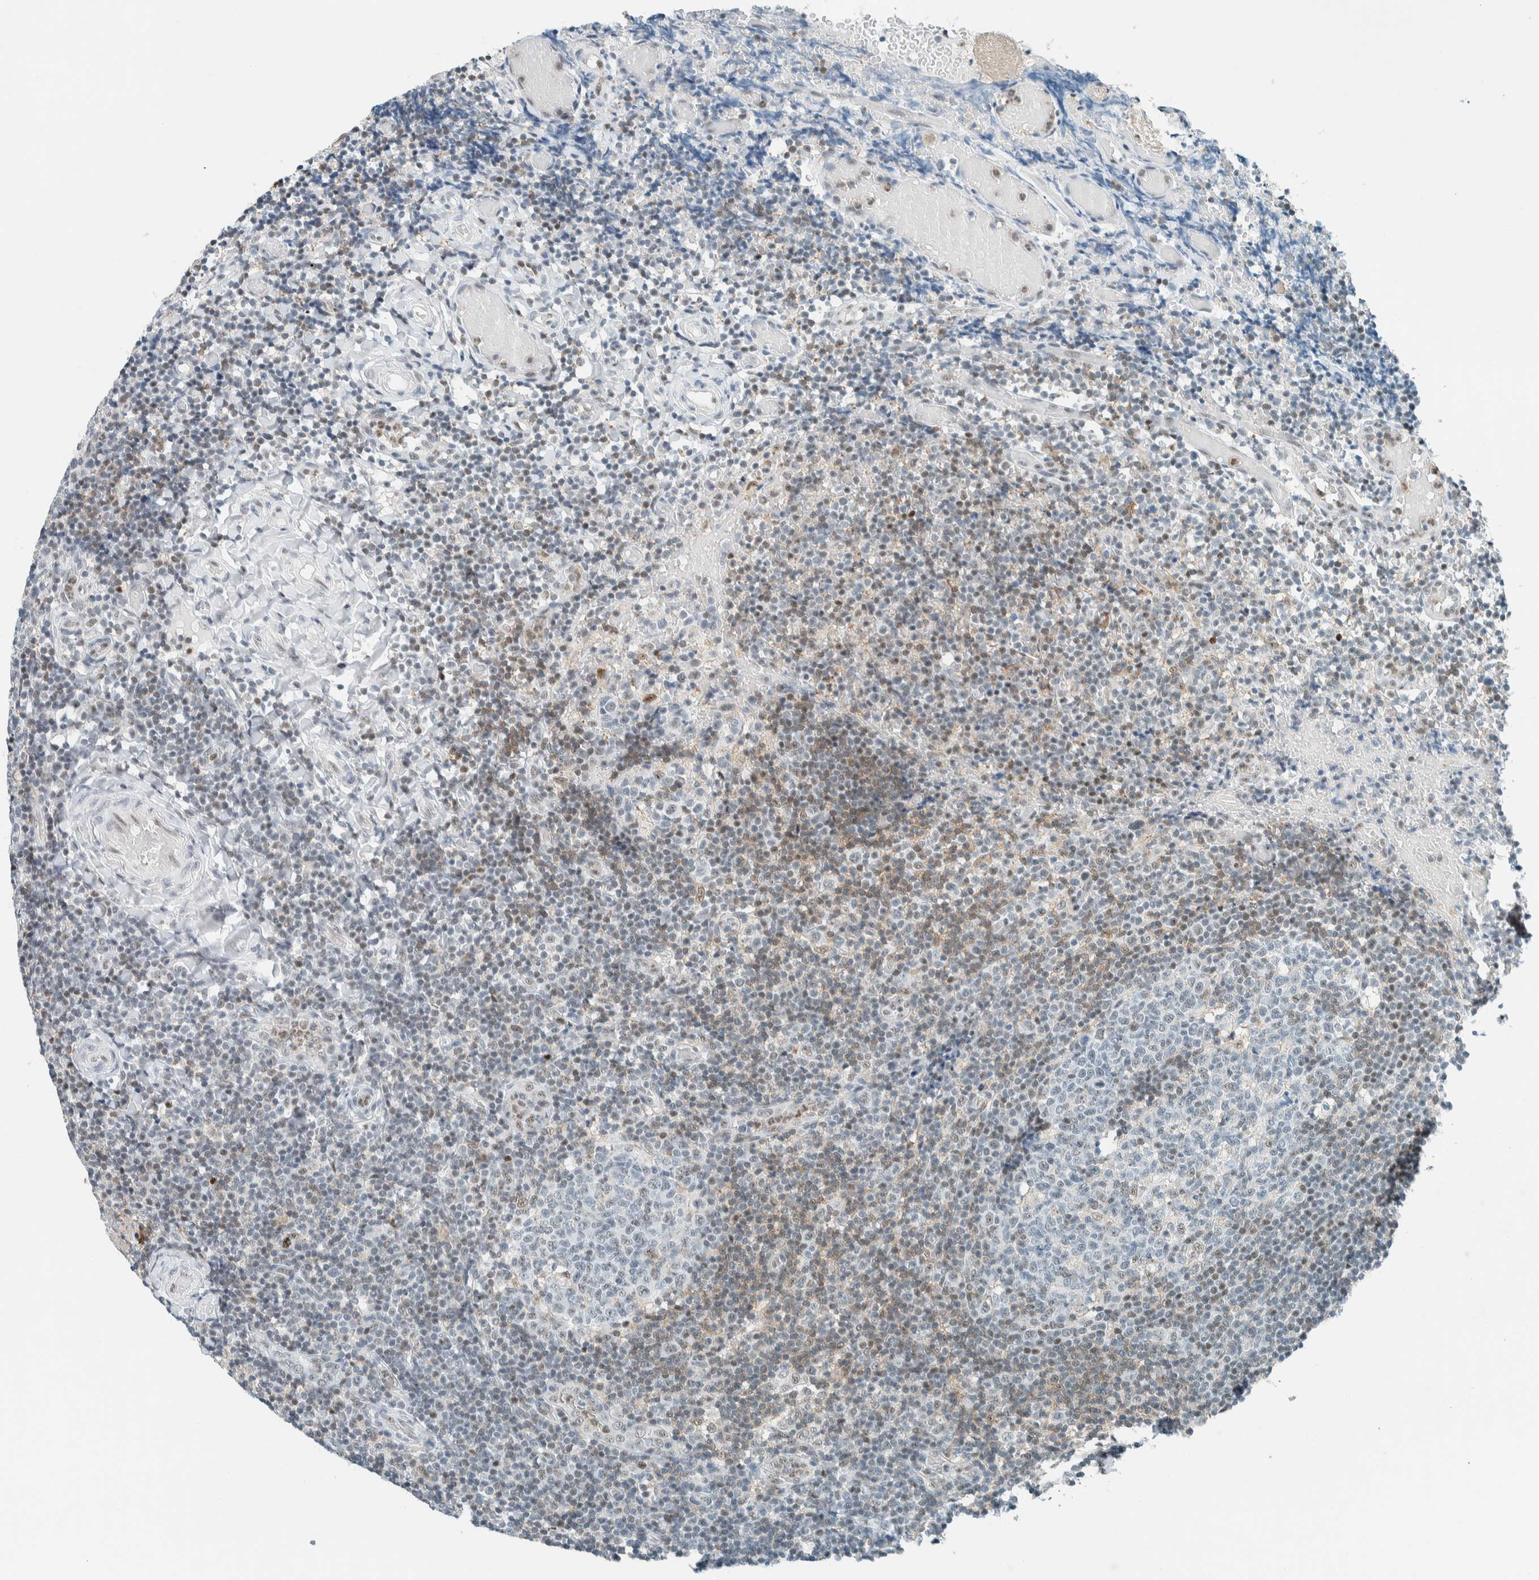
{"staining": {"intensity": "moderate", "quantity": "<25%", "location": "cytoplasmic/membranous,nuclear"}, "tissue": "tonsil", "cell_type": "Germinal center cells", "image_type": "normal", "snomed": [{"axis": "morphology", "description": "Normal tissue, NOS"}, {"axis": "topography", "description": "Tonsil"}], "caption": "A high-resolution histopathology image shows immunohistochemistry (IHC) staining of unremarkable tonsil, which demonstrates moderate cytoplasmic/membranous,nuclear positivity in about <25% of germinal center cells.", "gene": "CYSRT1", "patient": {"sex": "female", "age": 19}}